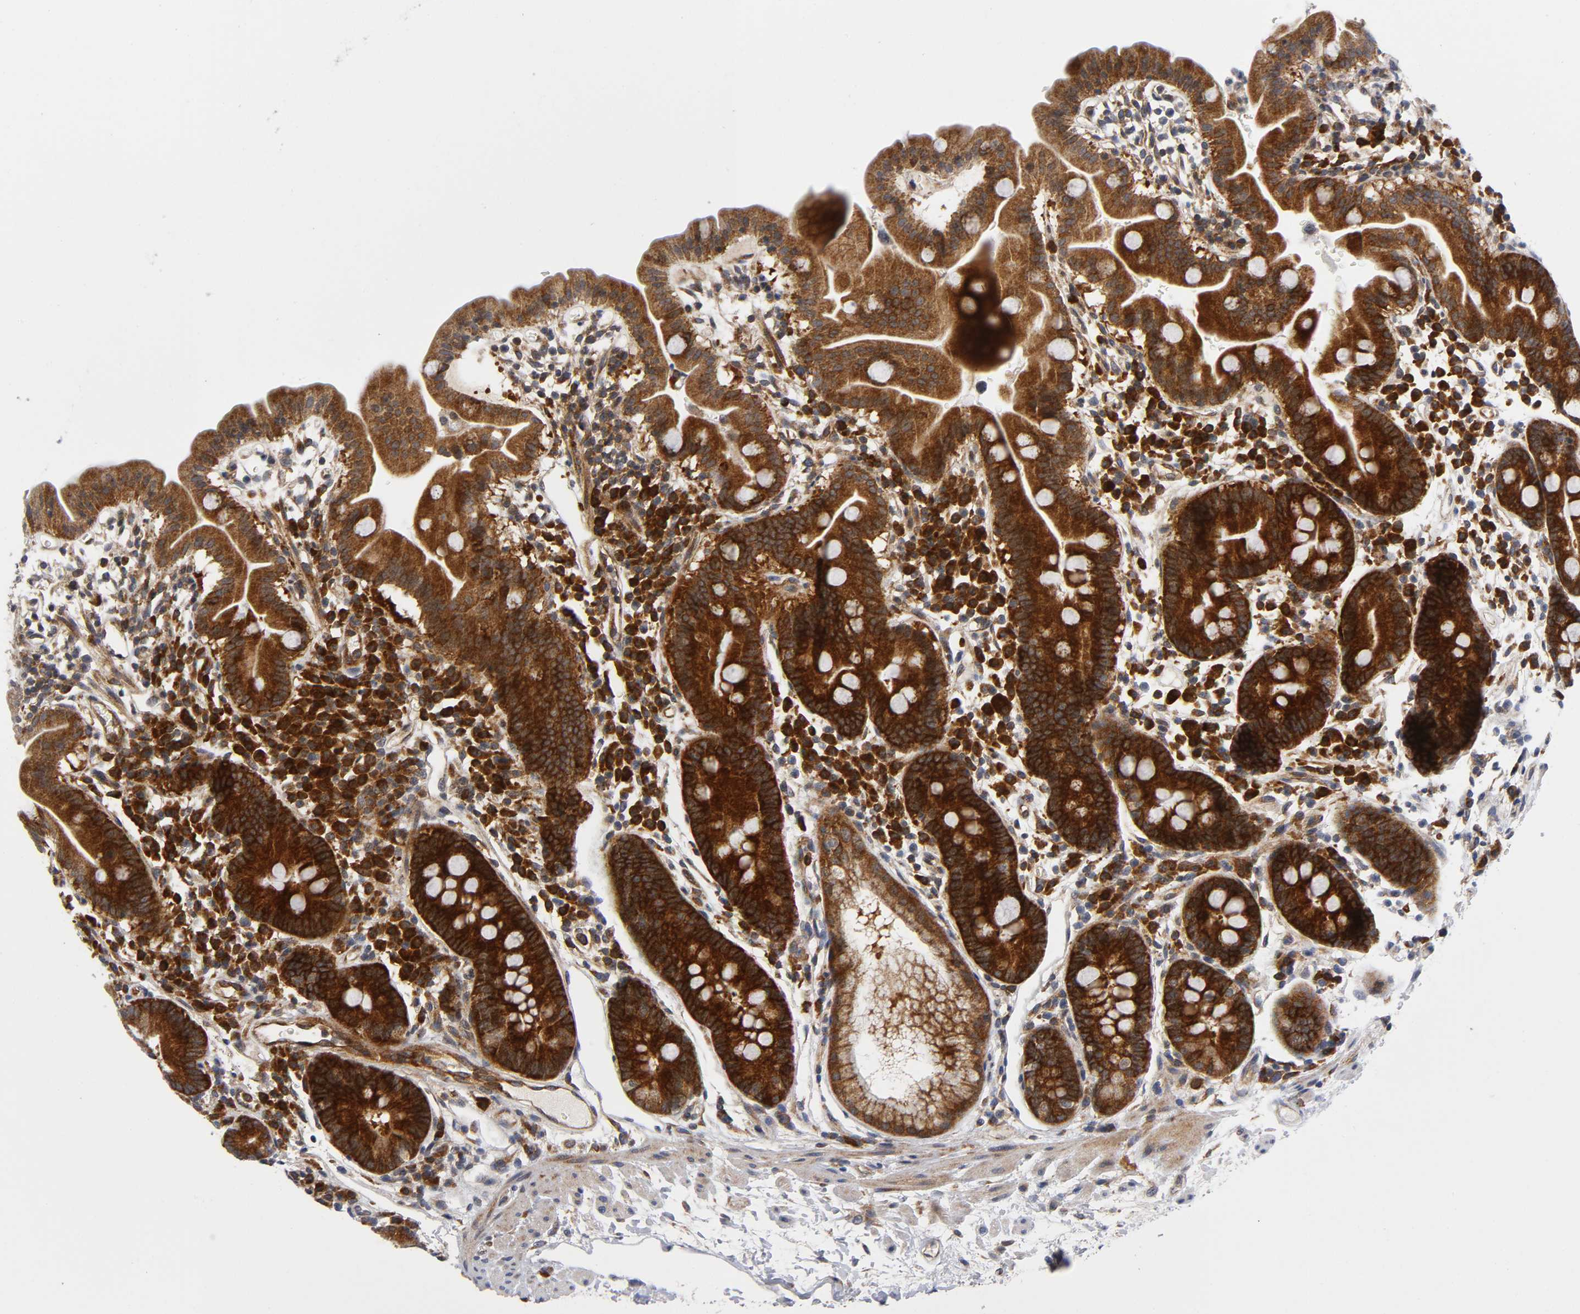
{"staining": {"intensity": "strong", "quantity": ">75%", "location": "cytoplasmic/membranous"}, "tissue": "duodenum", "cell_type": "Glandular cells", "image_type": "normal", "snomed": [{"axis": "morphology", "description": "Normal tissue, NOS"}, {"axis": "topography", "description": "Duodenum"}], "caption": "The image demonstrates immunohistochemical staining of benign duodenum. There is strong cytoplasmic/membranous staining is appreciated in approximately >75% of glandular cells.", "gene": "EIF5", "patient": {"sex": "male", "age": 50}}